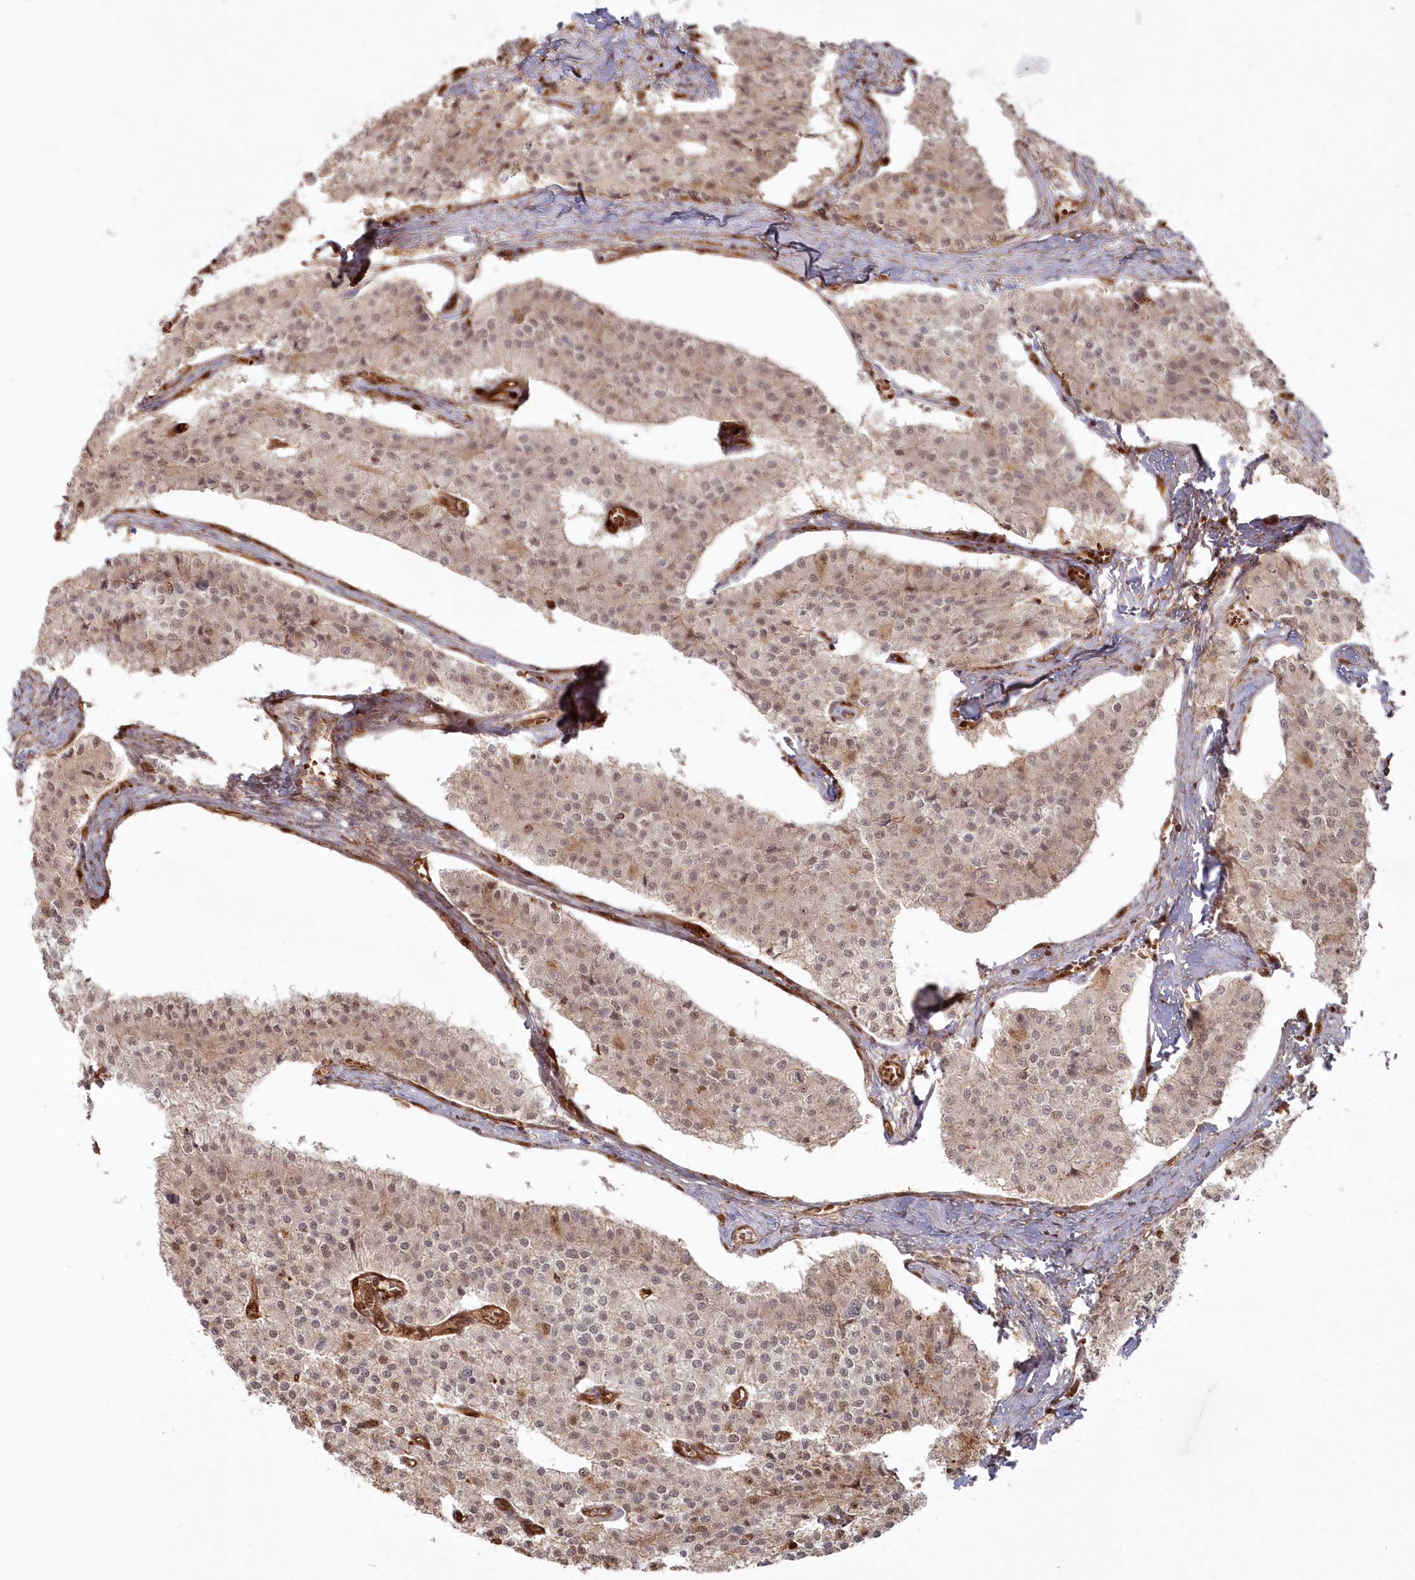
{"staining": {"intensity": "weak", "quantity": ">75%", "location": "cytoplasmic/membranous,nuclear"}, "tissue": "carcinoid", "cell_type": "Tumor cells", "image_type": "cancer", "snomed": [{"axis": "morphology", "description": "Carcinoid, malignant, NOS"}, {"axis": "topography", "description": "Colon"}], "caption": "Weak cytoplasmic/membranous and nuclear positivity for a protein is seen in approximately >75% of tumor cells of carcinoid using immunohistochemistry (IHC).", "gene": "RGCC", "patient": {"sex": "female", "age": 52}}